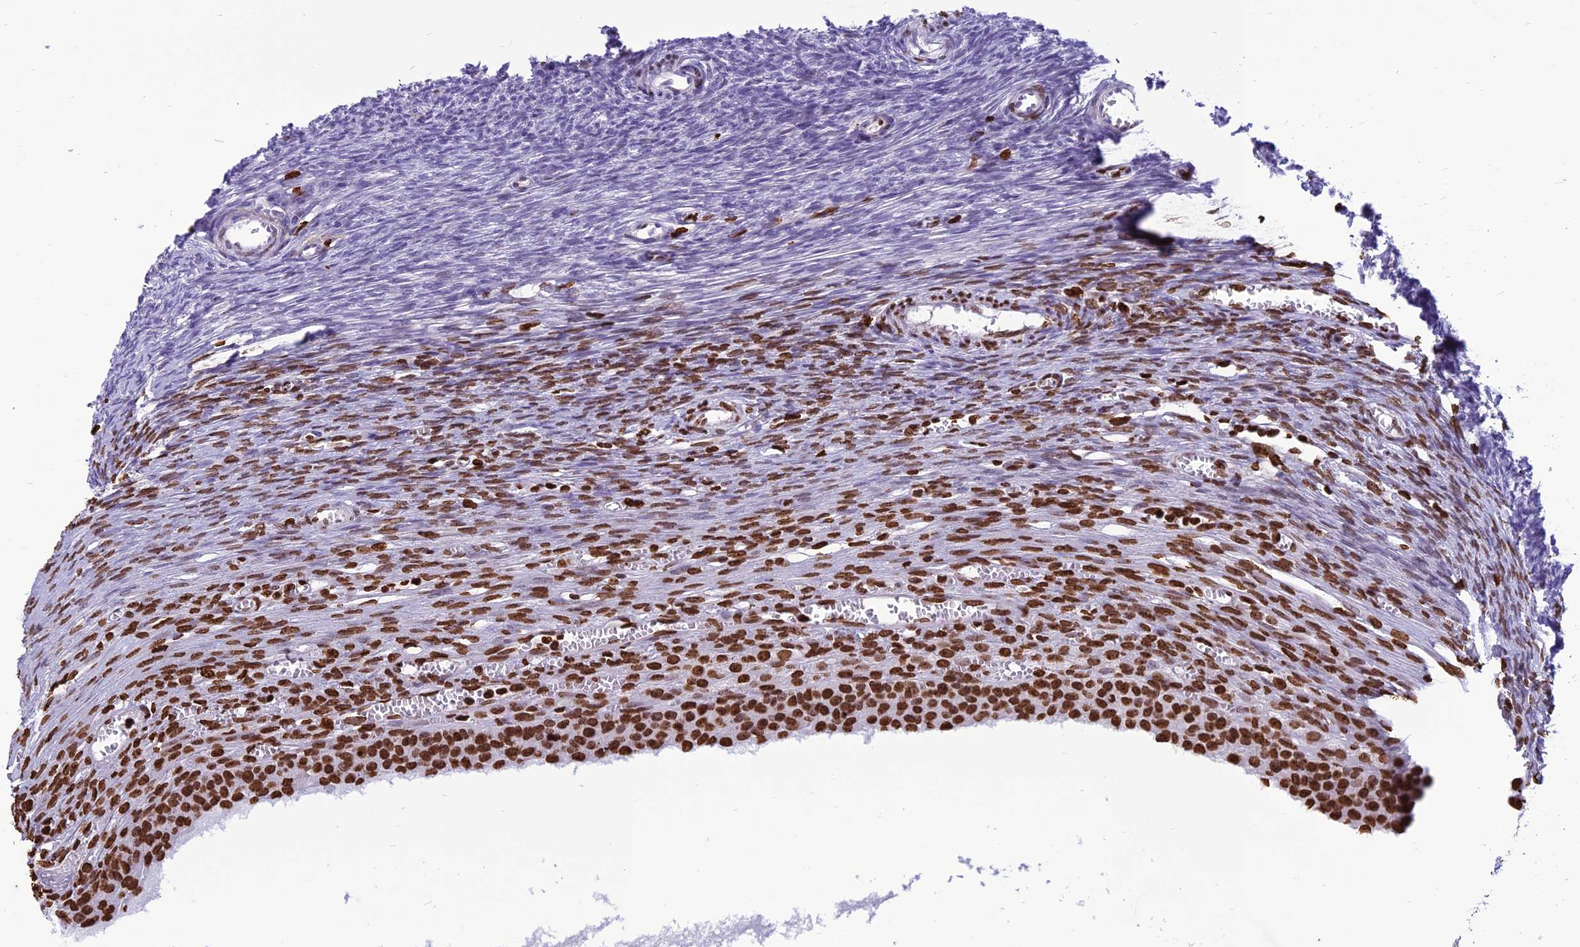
{"staining": {"intensity": "strong", "quantity": ">75%", "location": "nuclear"}, "tissue": "ovary", "cell_type": "Follicle cells", "image_type": "normal", "snomed": [{"axis": "morphology", "description": "Normal tissue, NOS"}, {"axis": "topography", "description": "Ovary"}], "caption": "DAB immunohistochemical staining of unremarkable human ovary displays strong nuclear protein expression in approximately >75% of follicle cells.", "gene": "AKAP17A", "patient": {"sex": "female", "age": 44}}